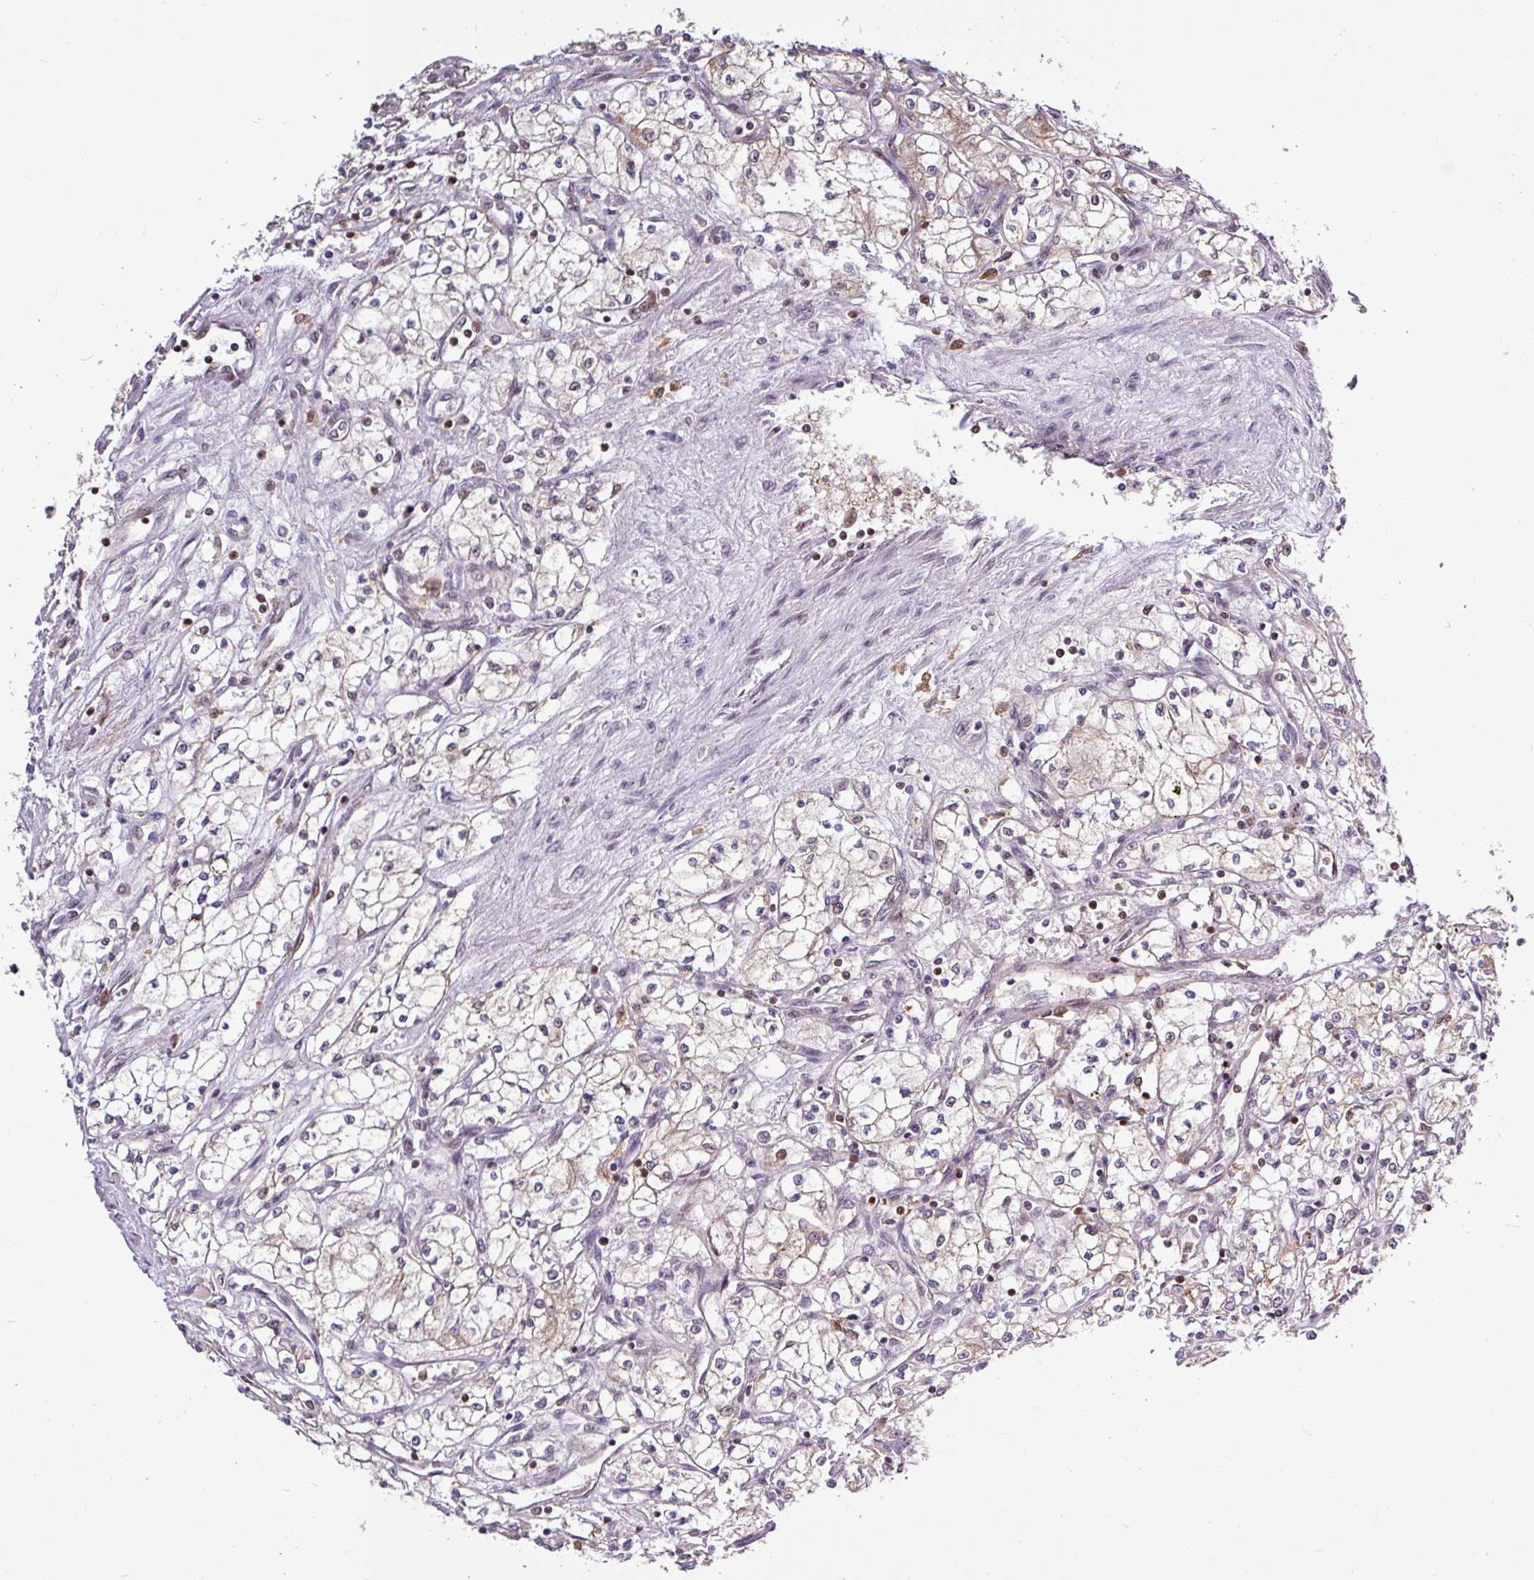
{"staining": {"intensity": "moderate", "quantity": "<25%", "location": "cytoplasmic/membranous"}, "tissue": "renal cancer", "cell_type": "Tumor cells", "image_type": "cancer", "snomed": [{"axis": "morphology", "description": "Adenocarcinoma, NOS"}, {"axis": "topography", "description": "Kidney"}], "caption": "Moderate cytoplasmic/membranous expression for a protein is identified in approximately <25% of tumor cells of renal cancer using immunohistochemistry (IHC).", "gene": "ITPKC", "patient": {"sex": "male", "age": 59}}